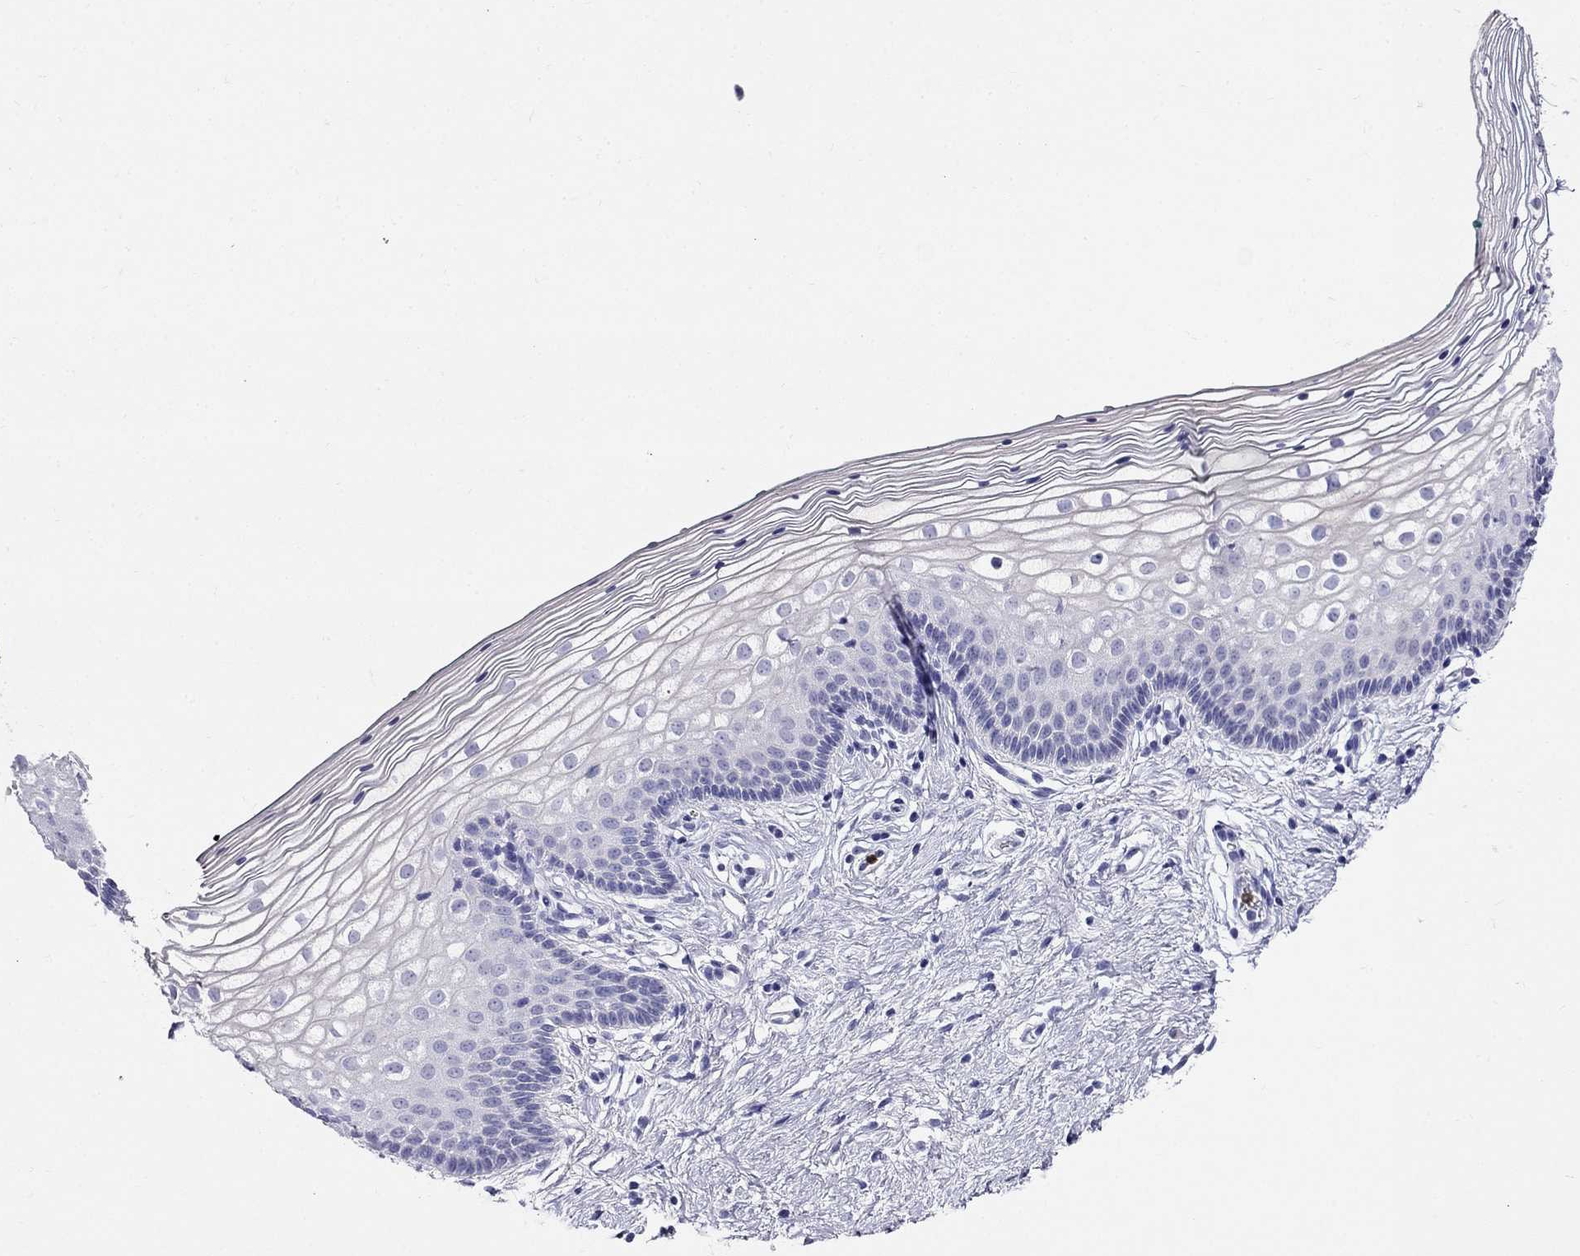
{"staining": {"intensity": "negative", "quantity": "none", "location": "none"}, "tissue": "vagina", "cell_type": "Squamous epithelial cells", "image_type": "normal", "snomed": [{"axis": "morphology", "description": "Normal tissue, NOS"}, {"axis": "topography", "description": "Vagina"}], "caption": "Immunohistochemical staining of benign vagina displays no significant staining in squamous epithelial cells. The staining is performed using DAB brown chromogen with nuclei counter-stained in using hematoxylin.", "gene": "PPP1R36", "patient": {"sex": "female", "age": 36}}